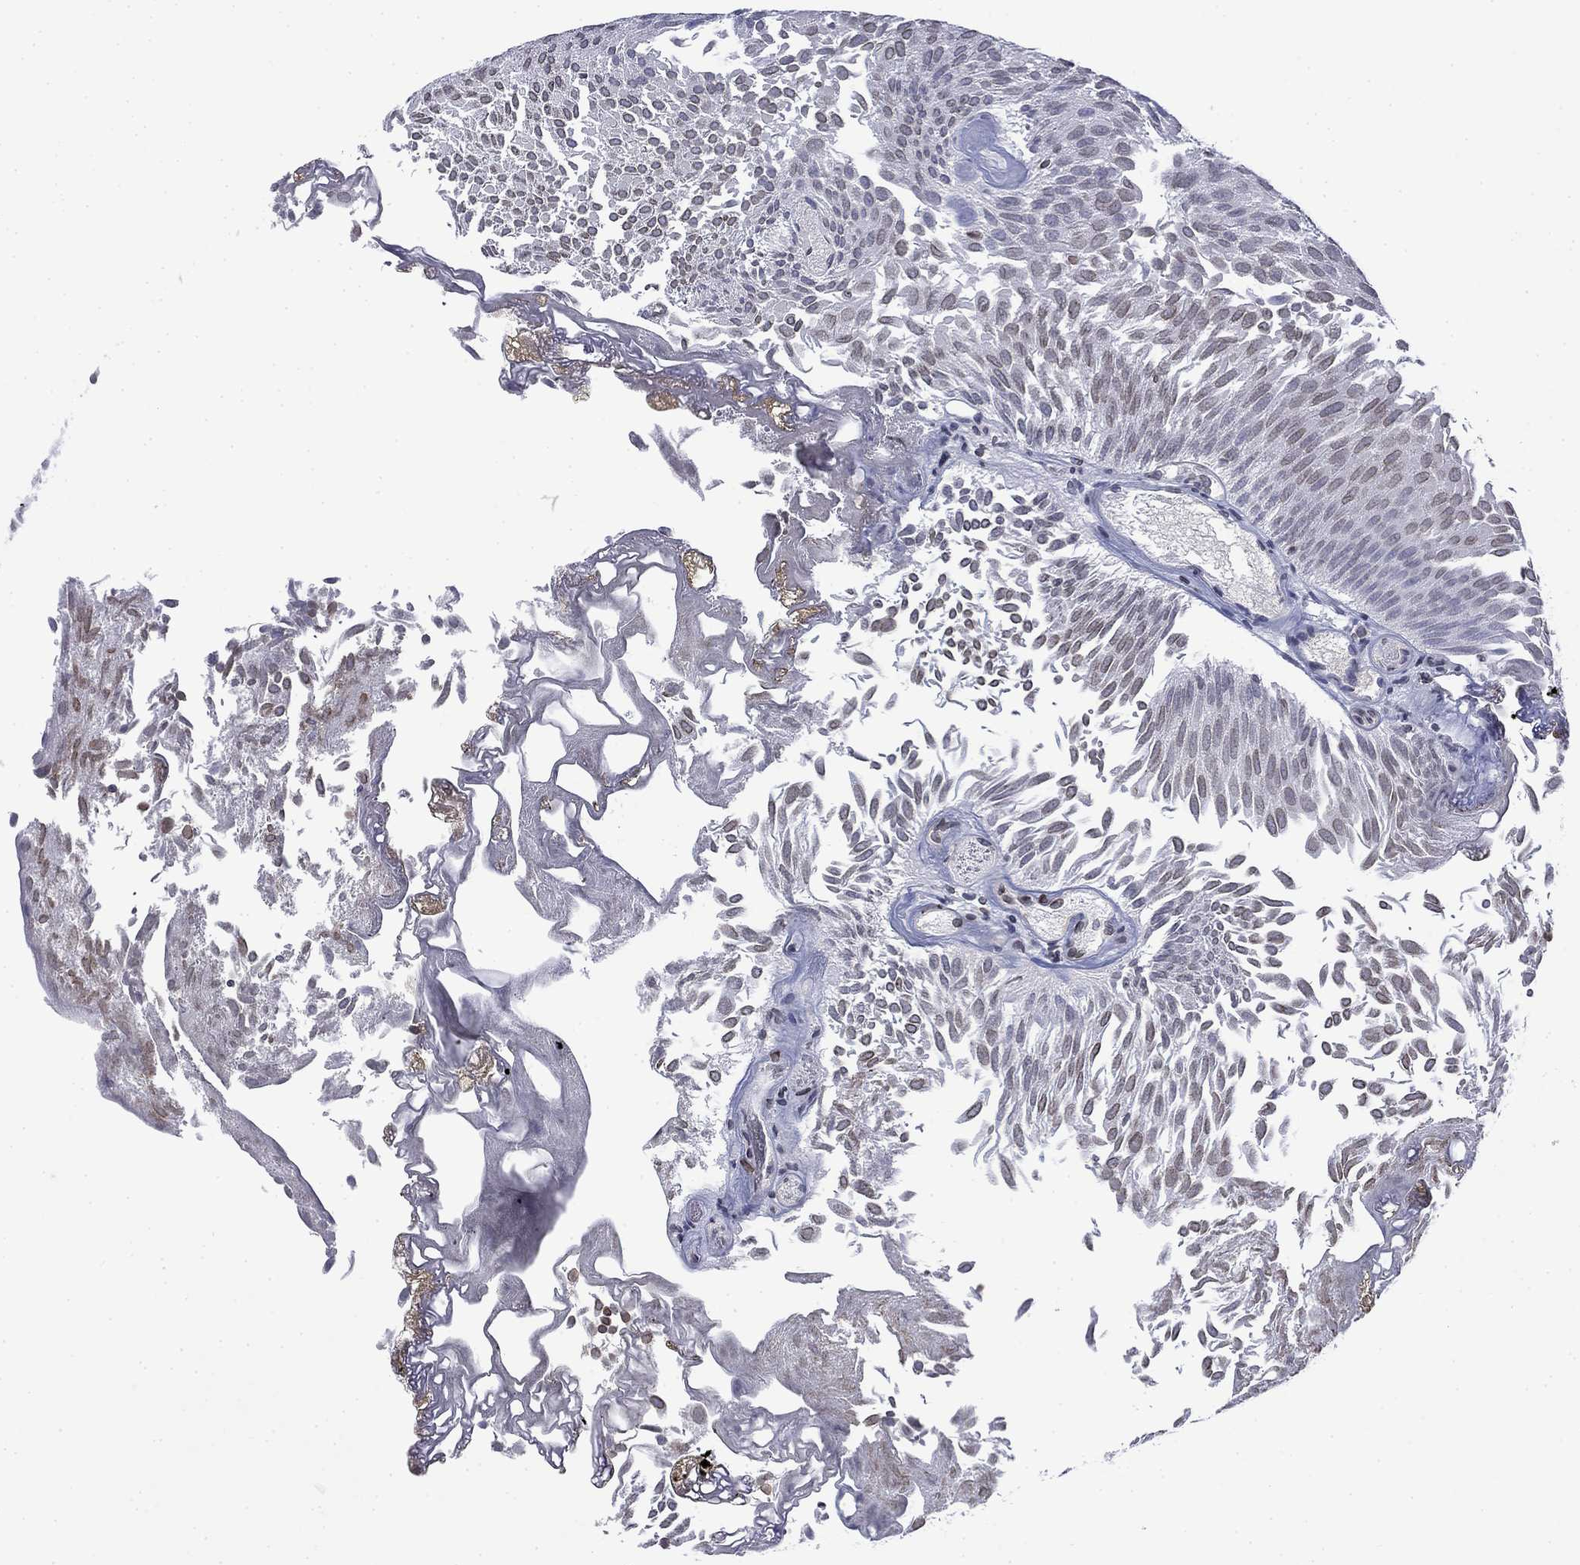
{"staining": {"intensity": "weak", "quantity": "25%-75%", "location": "cytoplasmic/membranous,nuclear"}, "tissue": "urothelial cancer", "cell_type": "Tumor cells", "image_type": "cancer", "snomed": [{"axis": "morphology", "description": "Urothelial carcinoma, Low grade"}, {"axis": "topography", "description": "Urinary bladder"}], "caption": "Protein analysis of urothelial cancer tissue reveals weak cytoplasmic/membranous and nuclear staining in about 25%-75% of tumor cells.", "gene": "TOR1AIP1", "patient": {"sex": "male", "age": 52}}